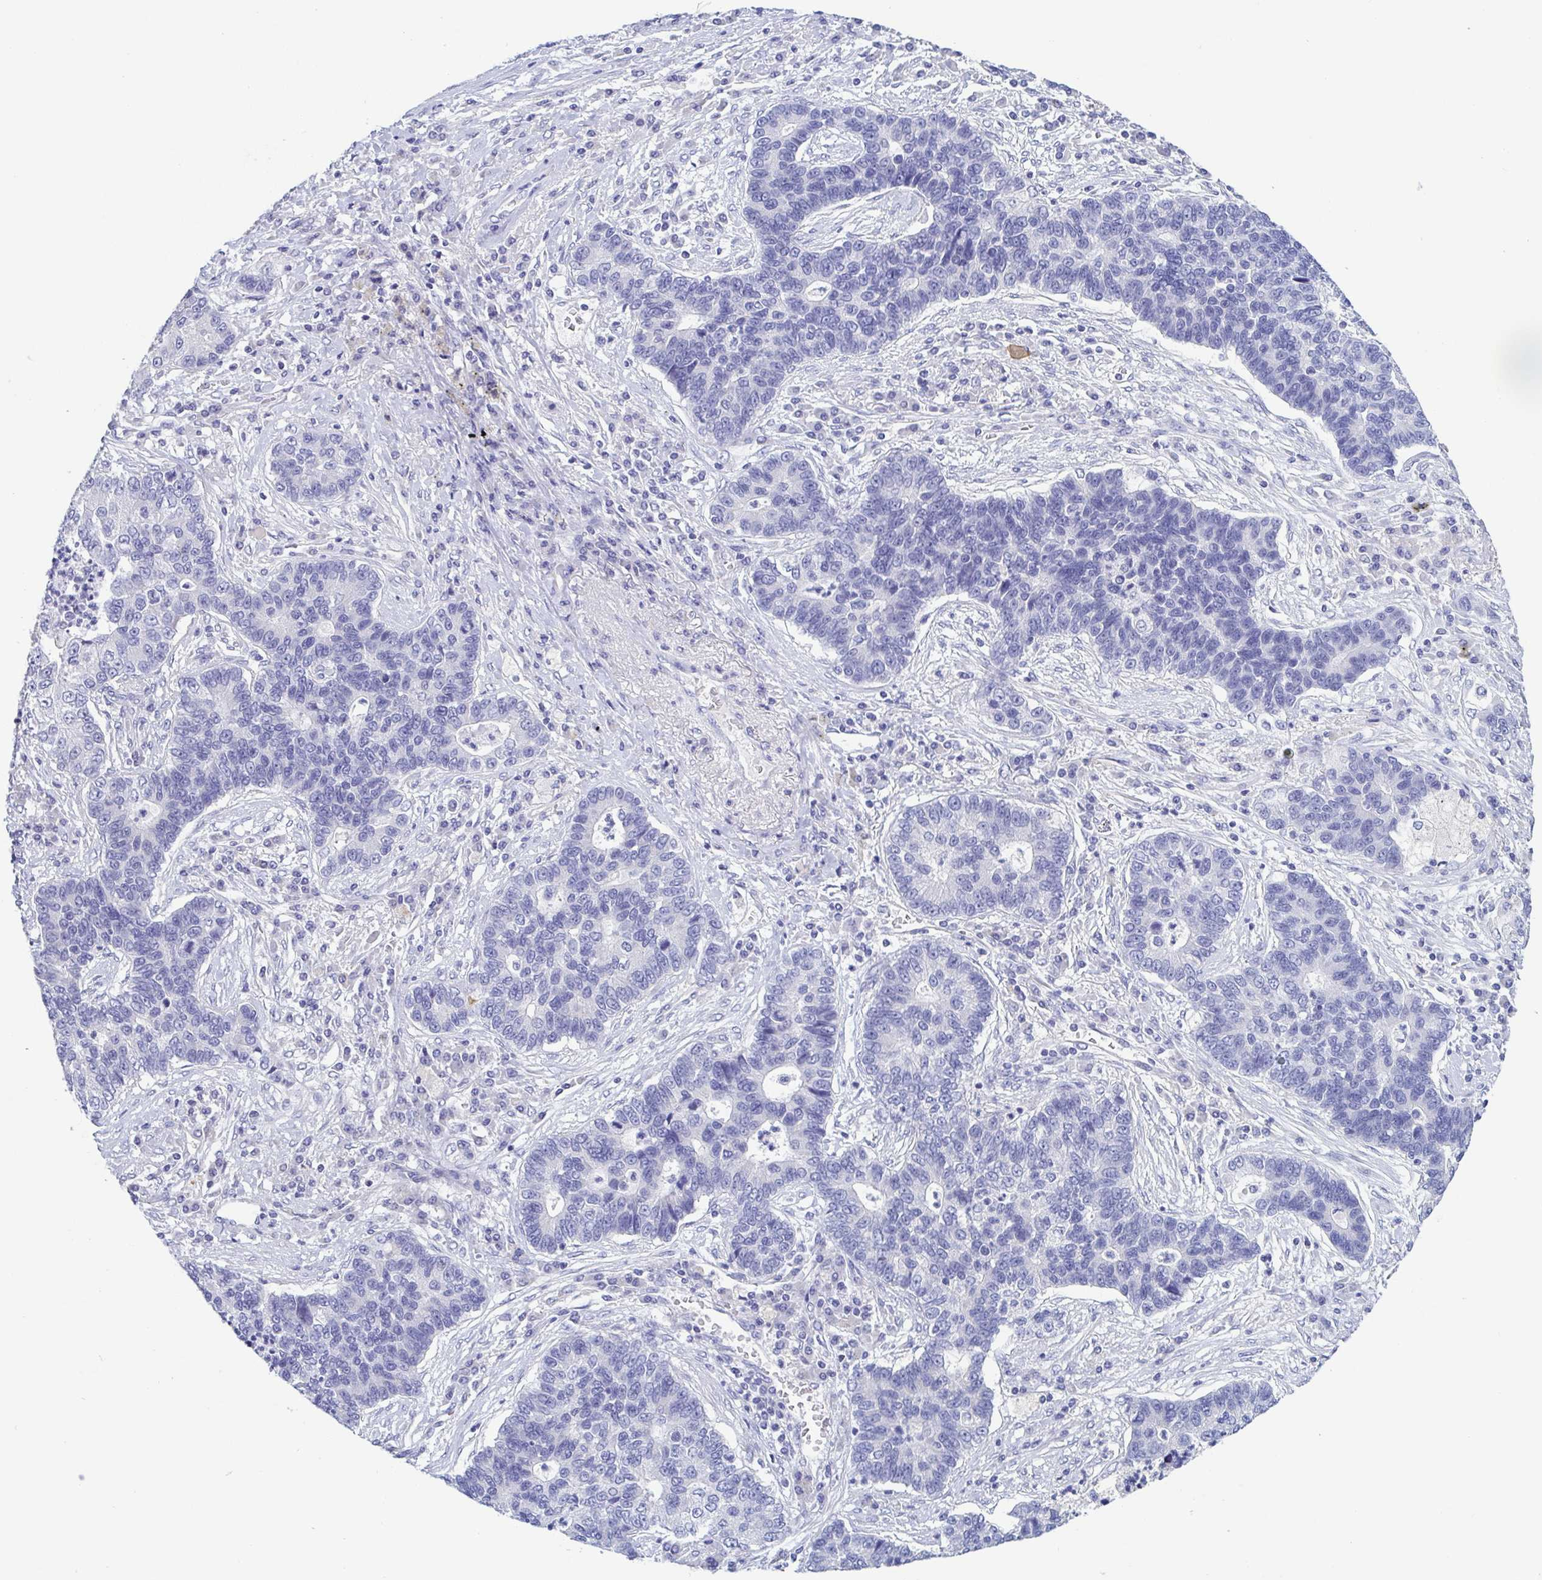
{"staining": {"intensity": "negative", "quantity": "none", "location": "none"}, "tissue": "lung cancer", "cell_type": "Tumor cells", "image_type": "cancer", "snomed": [{"axis": "morphology", "description": "Adenocarcinoma, NOS"}, {"axis": "topography", "description": "Lung"}], "caption": "Tumor cells are negative for protein expression in human adenocarcinoma (lung).", "gene": "TREH", "patient": {"sex": "female", "age": 57}}